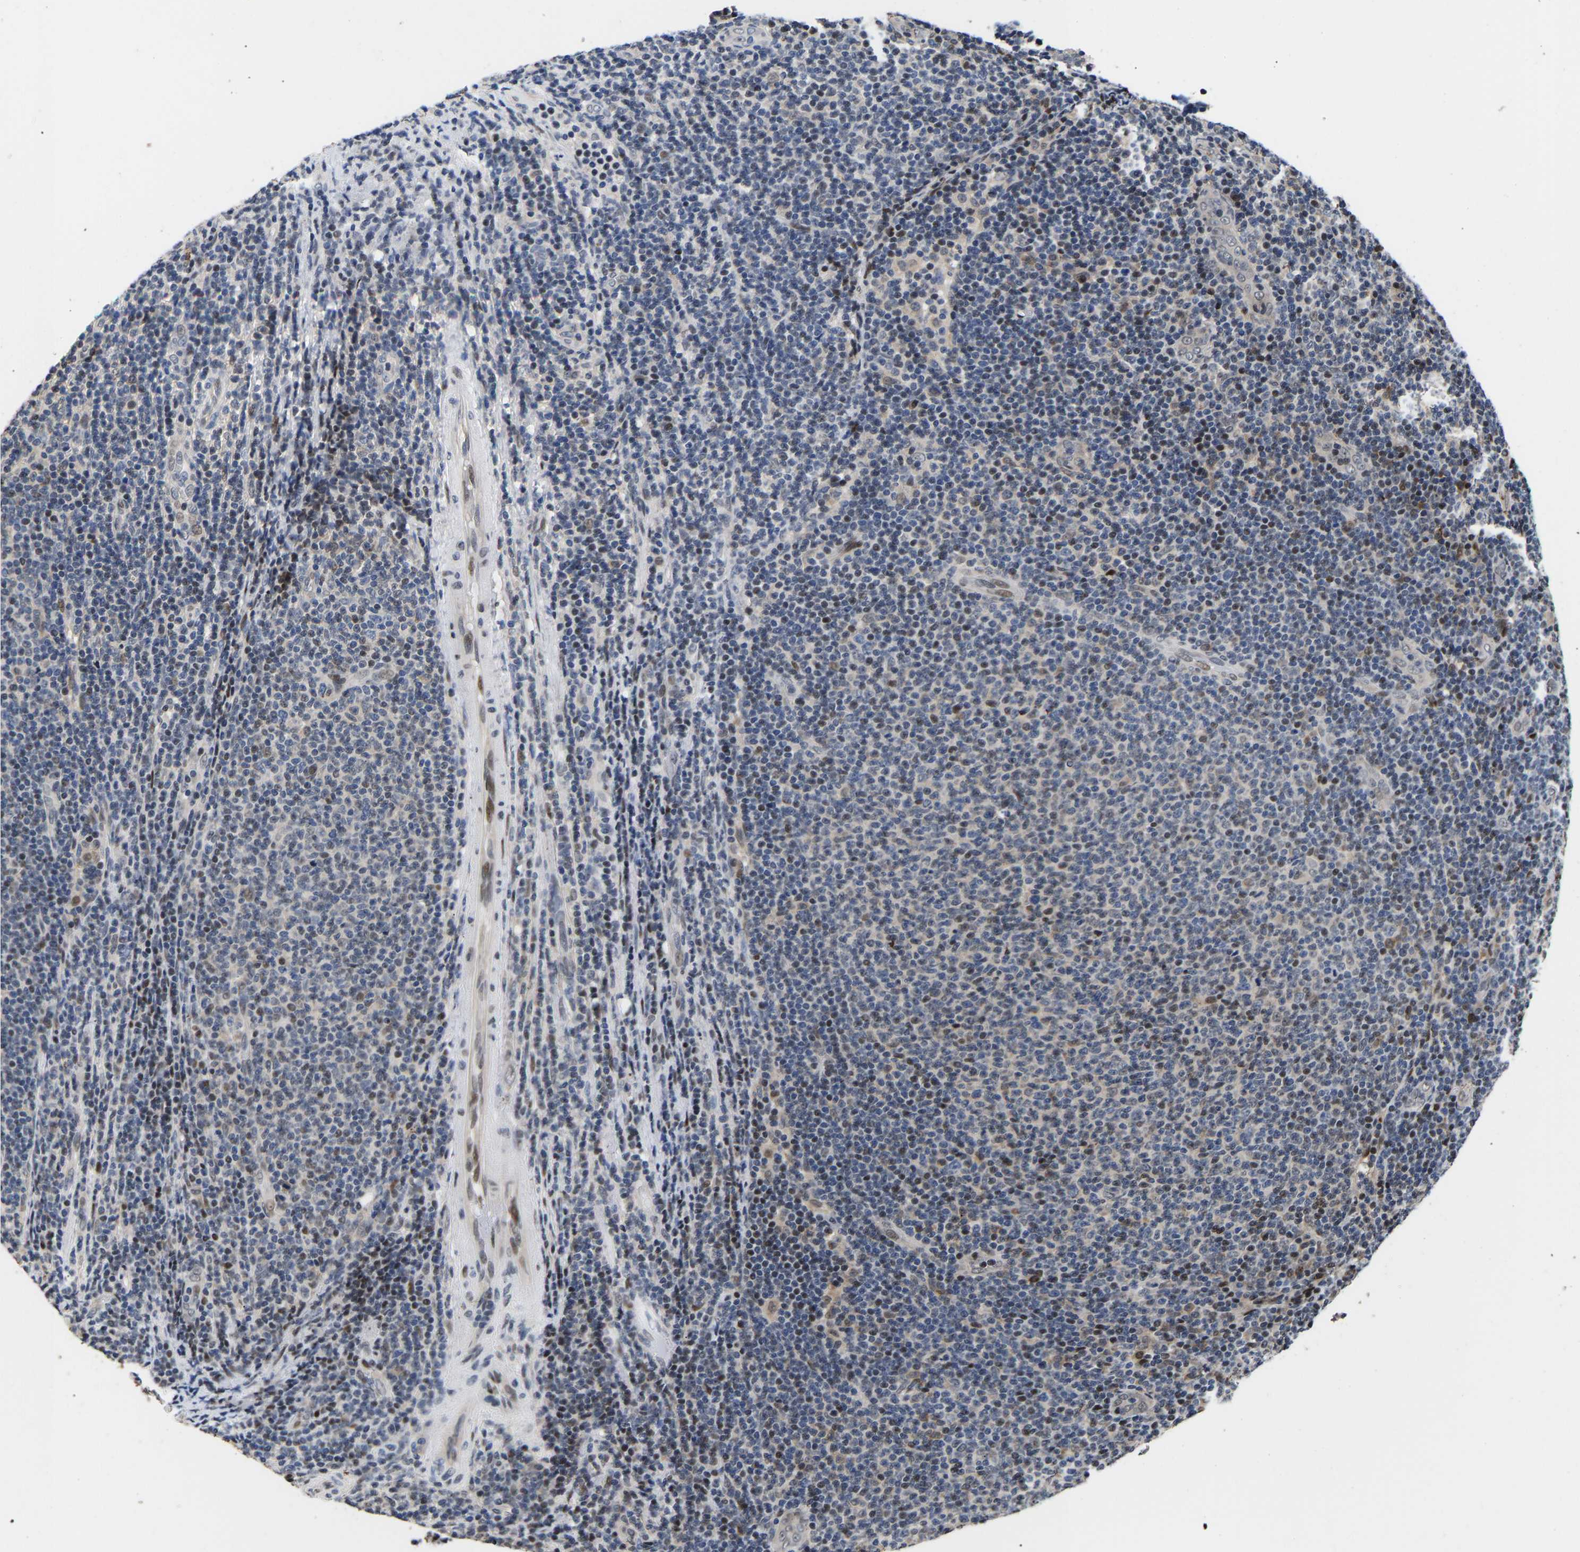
{"staining": {"intensity": "moderate", "quantity": "<25%", "location": "nuclear"}, "tissue": "lymphoma", "cell_type": "Tumor cells", "image_type": "cancer", "snomed": [{"axis": "morphology", "description": "Malignant lymphoma, non-Hodgkin's type, Low grade"}, {"axis": "topography", "description": "Lymph node"}], "caption": "This photomicrograph demonstrates immunohistochemistry staining of human lymphoma, with low moderate nuclear staining in approximately <25% of tumor cells.", "gene": "PTRHD1", "patient": {"sex": "male", "age": 66}}